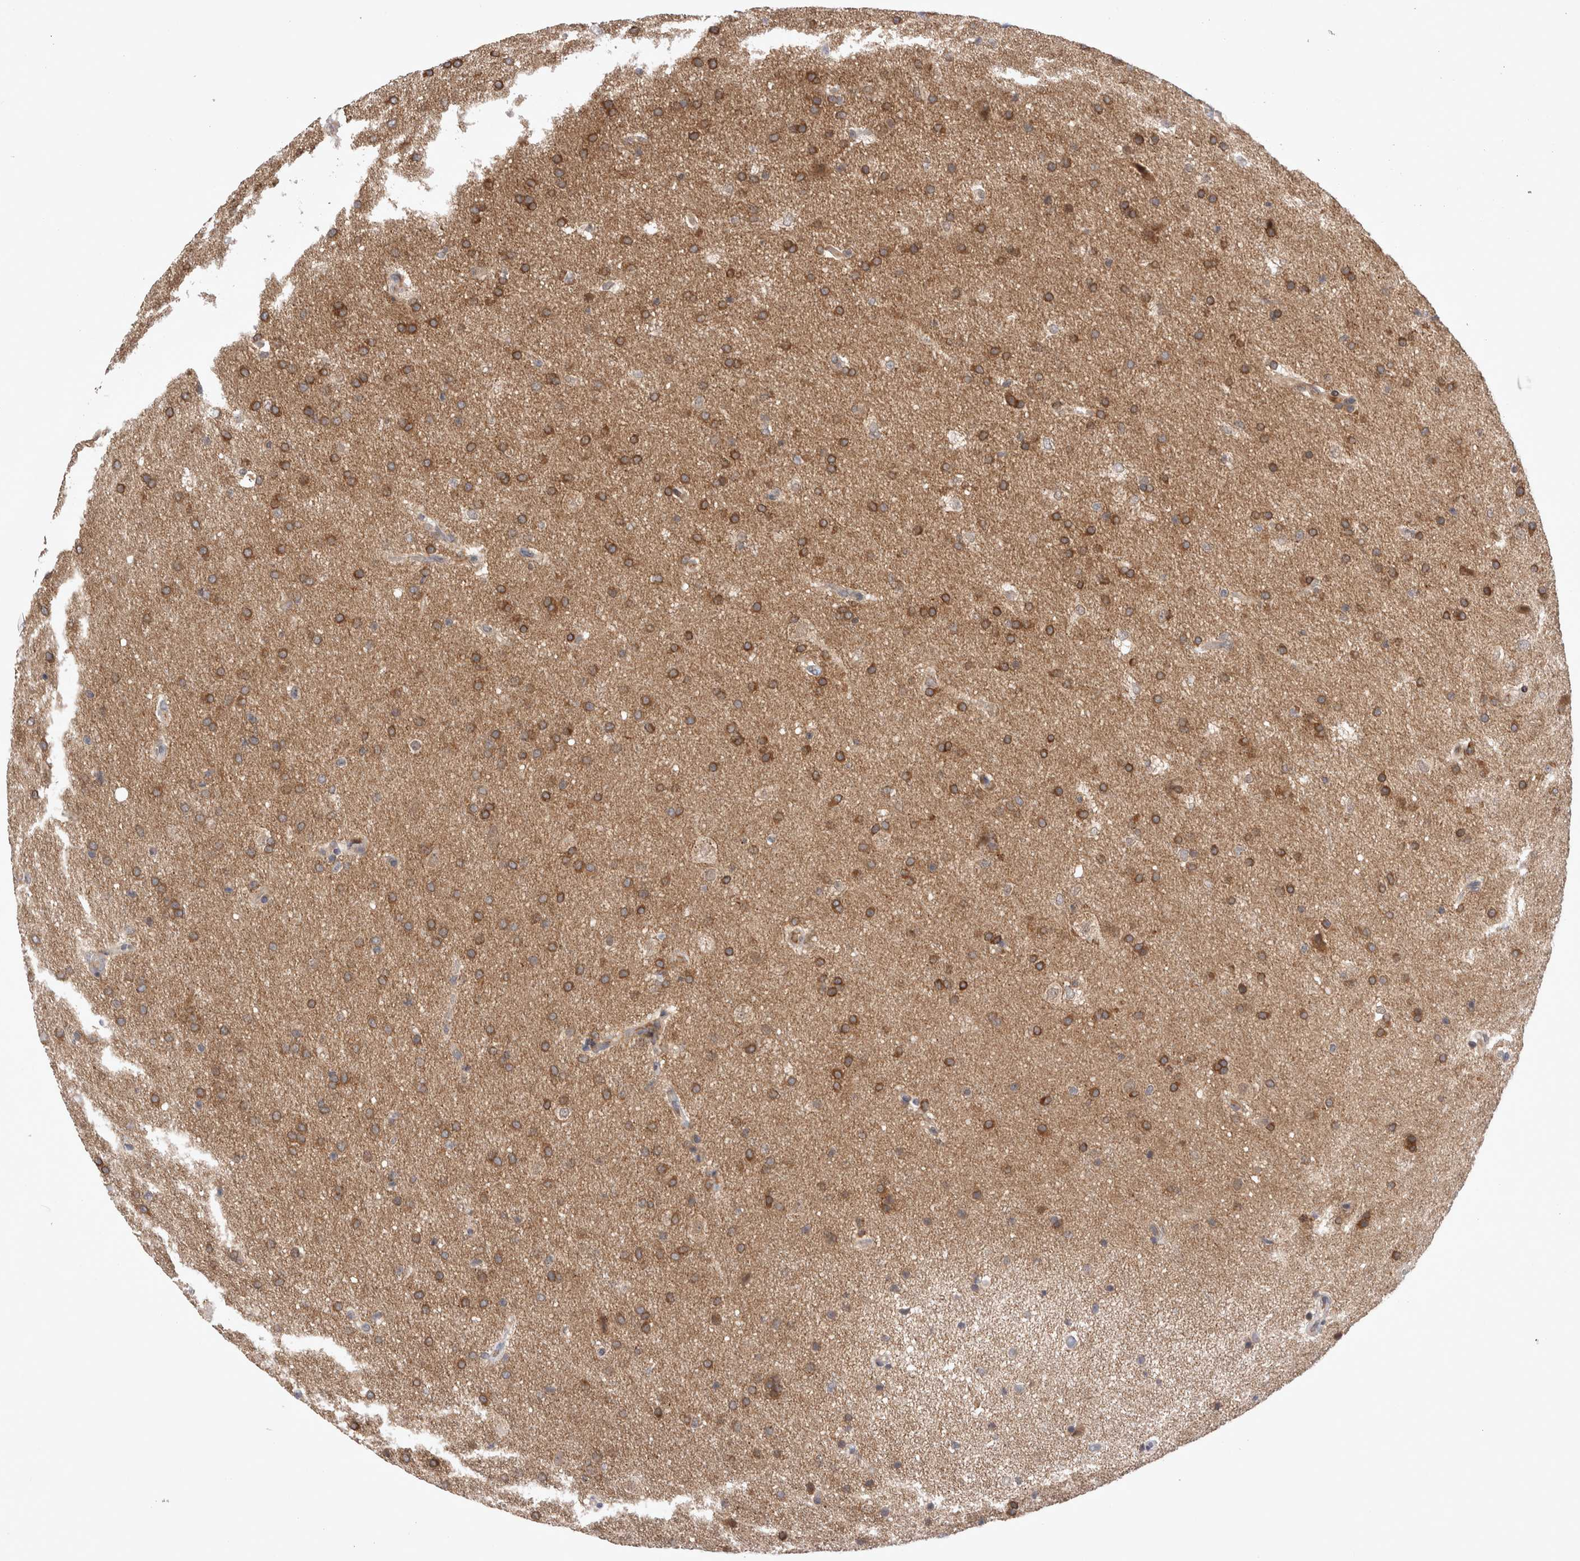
{"staining": {"intensity": "moderate", "quantity": ">75%", "location": "cytoplasmic/membranous"}, "tissue": "glioma", "cell_type": "Tumor cells", "image_type": "cancer", "snomed": [{"axis": "morphology", "description": "Glioma, malignant, Low grade"}, {"axis": "topography", "description": "Brain"}], "caption": "Immunohistochemistry of human glioma reveals medium levels of moderate cytoplasmic/membranous expression in about >75% of tumor cells.", "gene": "PLEKHM1", "patient": {"sex": "female", "age": 37}}